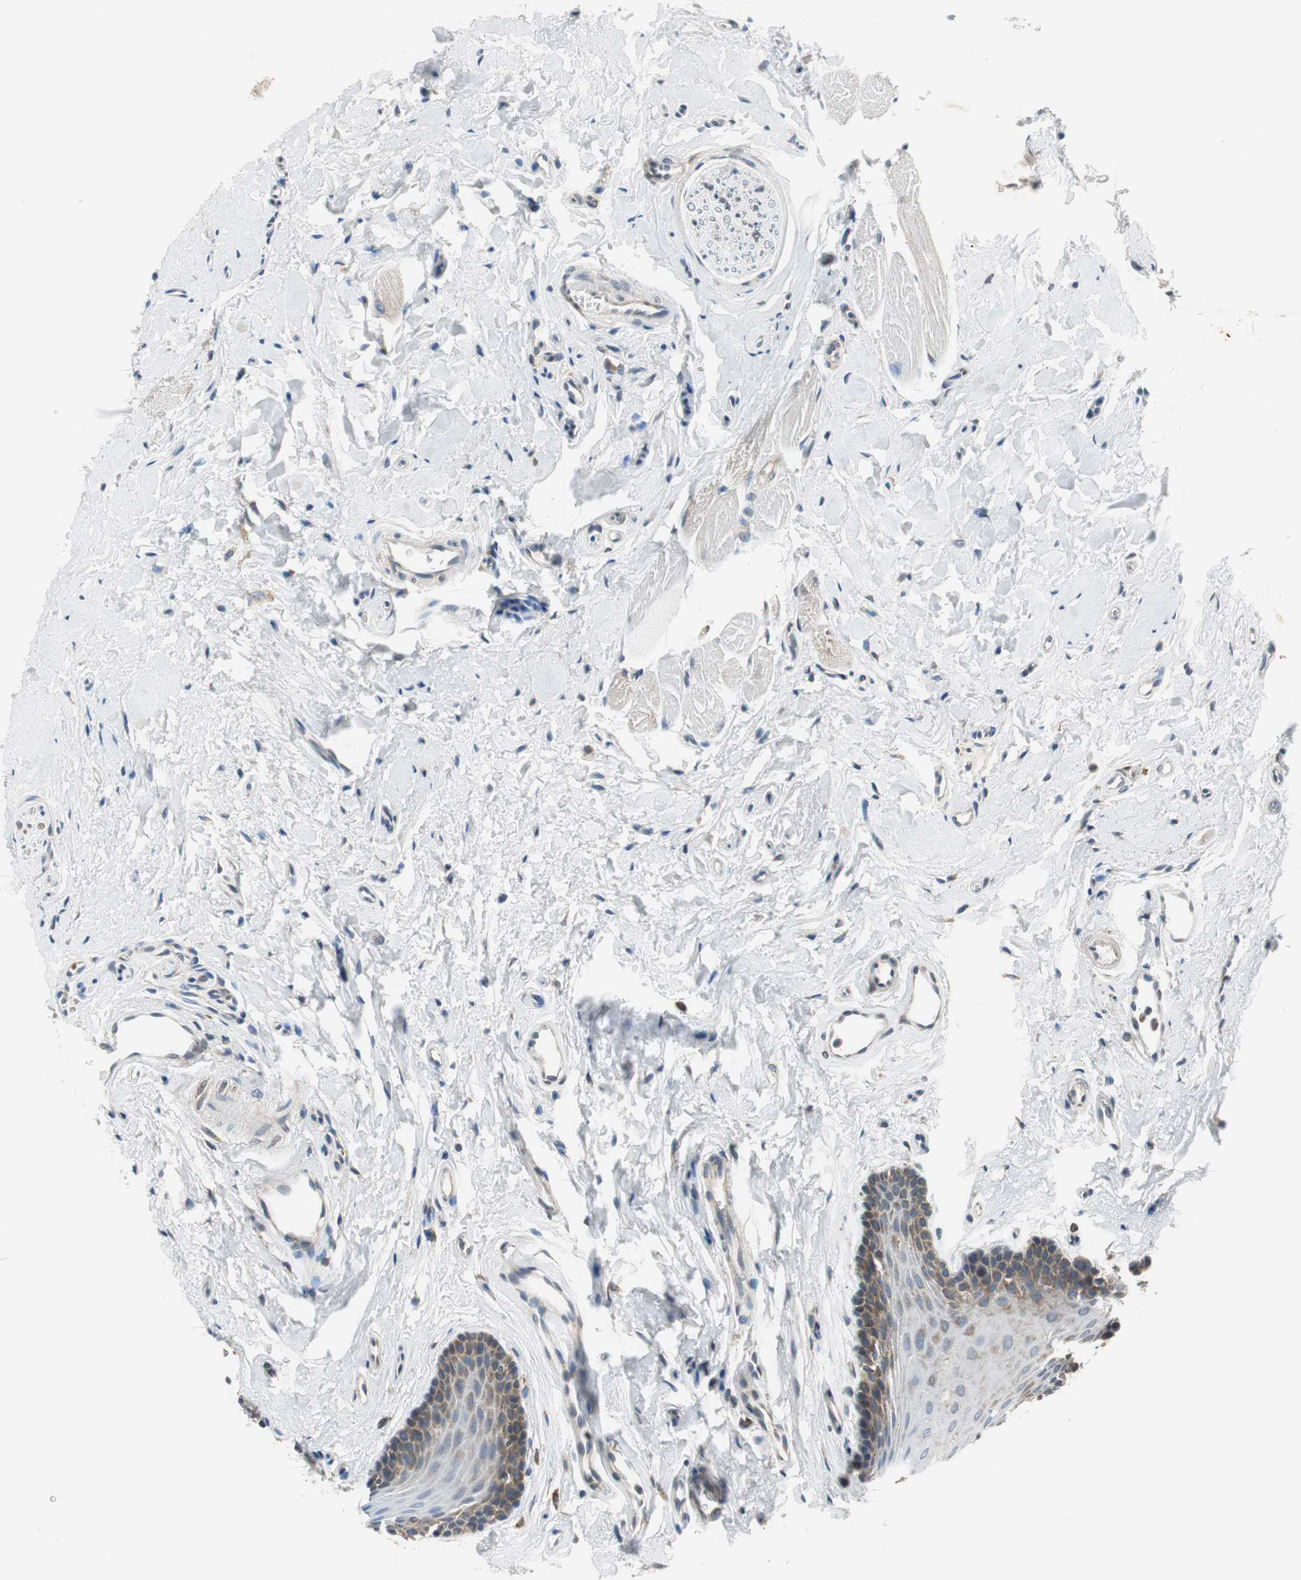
{"staining": {"intensity": "moderate", "quantity": ">75%", "location": "cytoplasmic/membranous"}, "tissue": "oral mucosa", "cell_type": "Squamous epithelial cells", "image_type": "normal", "snomed": [{"axis": "morphology", "description": "Normal tissue, NOS"}, {"axis": "topography", "description": "Oral tissue"}], "caption": "Brown immunohistochemical staining in benign human oral mucosa displays moderate cytoplasmic/membranous positivity in approximately >75% of squamous epithelial cells.", "gene": "CNOT3", "patient": {"sex": "male", "age": 62}}